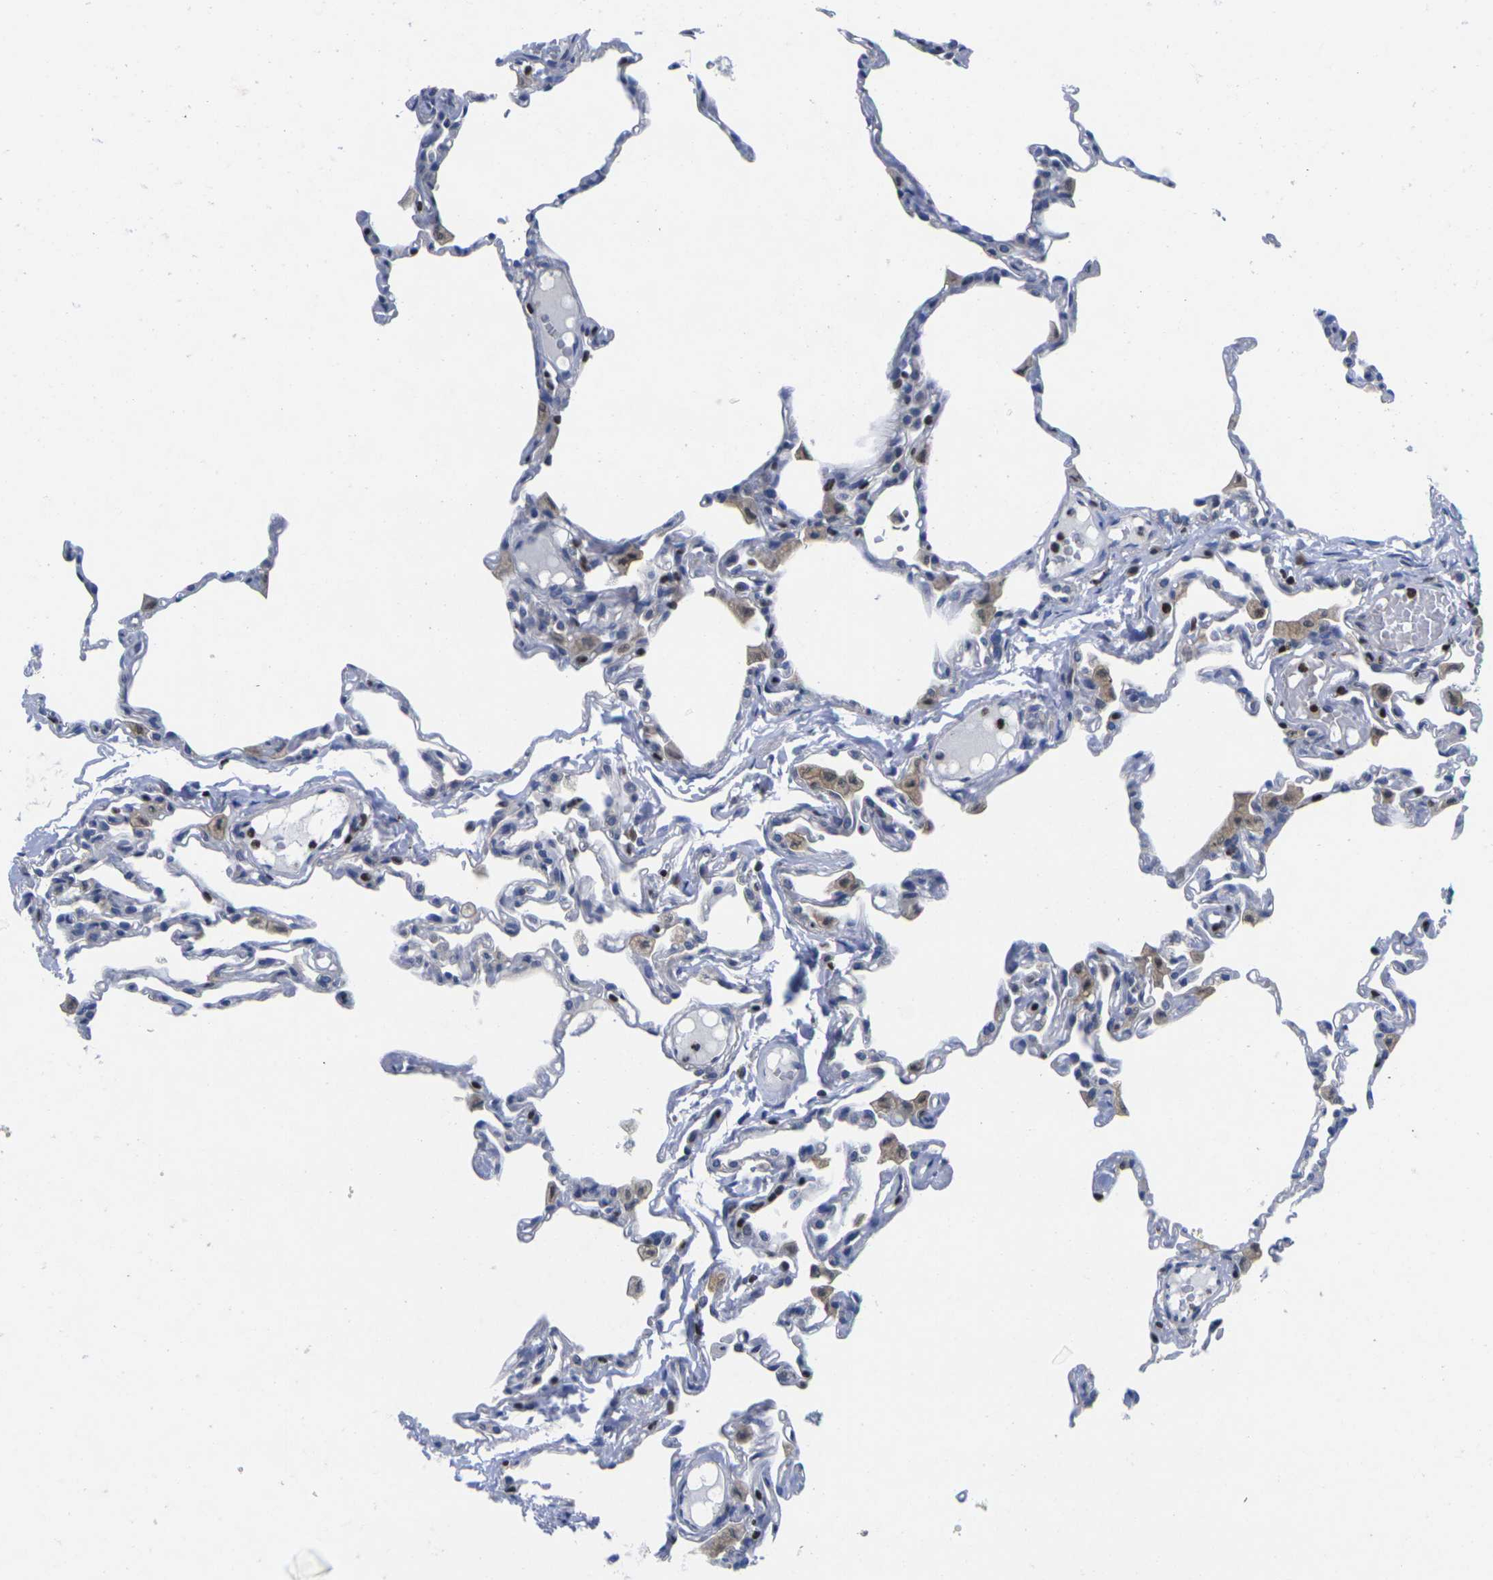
{"staining": {"intensity": "negative", "quantity": "none", "location": "none"}, "tissue": "lung", "cell_type": "Alveolar cells", "image_type": "normal", "snomed": [{"axis": "morphology", "description": "Normal tissue, NOS"}, {"axis": "topography", "description": "Lung"}], "caption": "IHC histopathology image of unremarkable lung: human lung stained with DAB reveals no significant protein positivity in alveolar cells. Nuclei are stained in blue.", "gene": "IKZF1", "patient": {"sex": "female", "age": 49}}